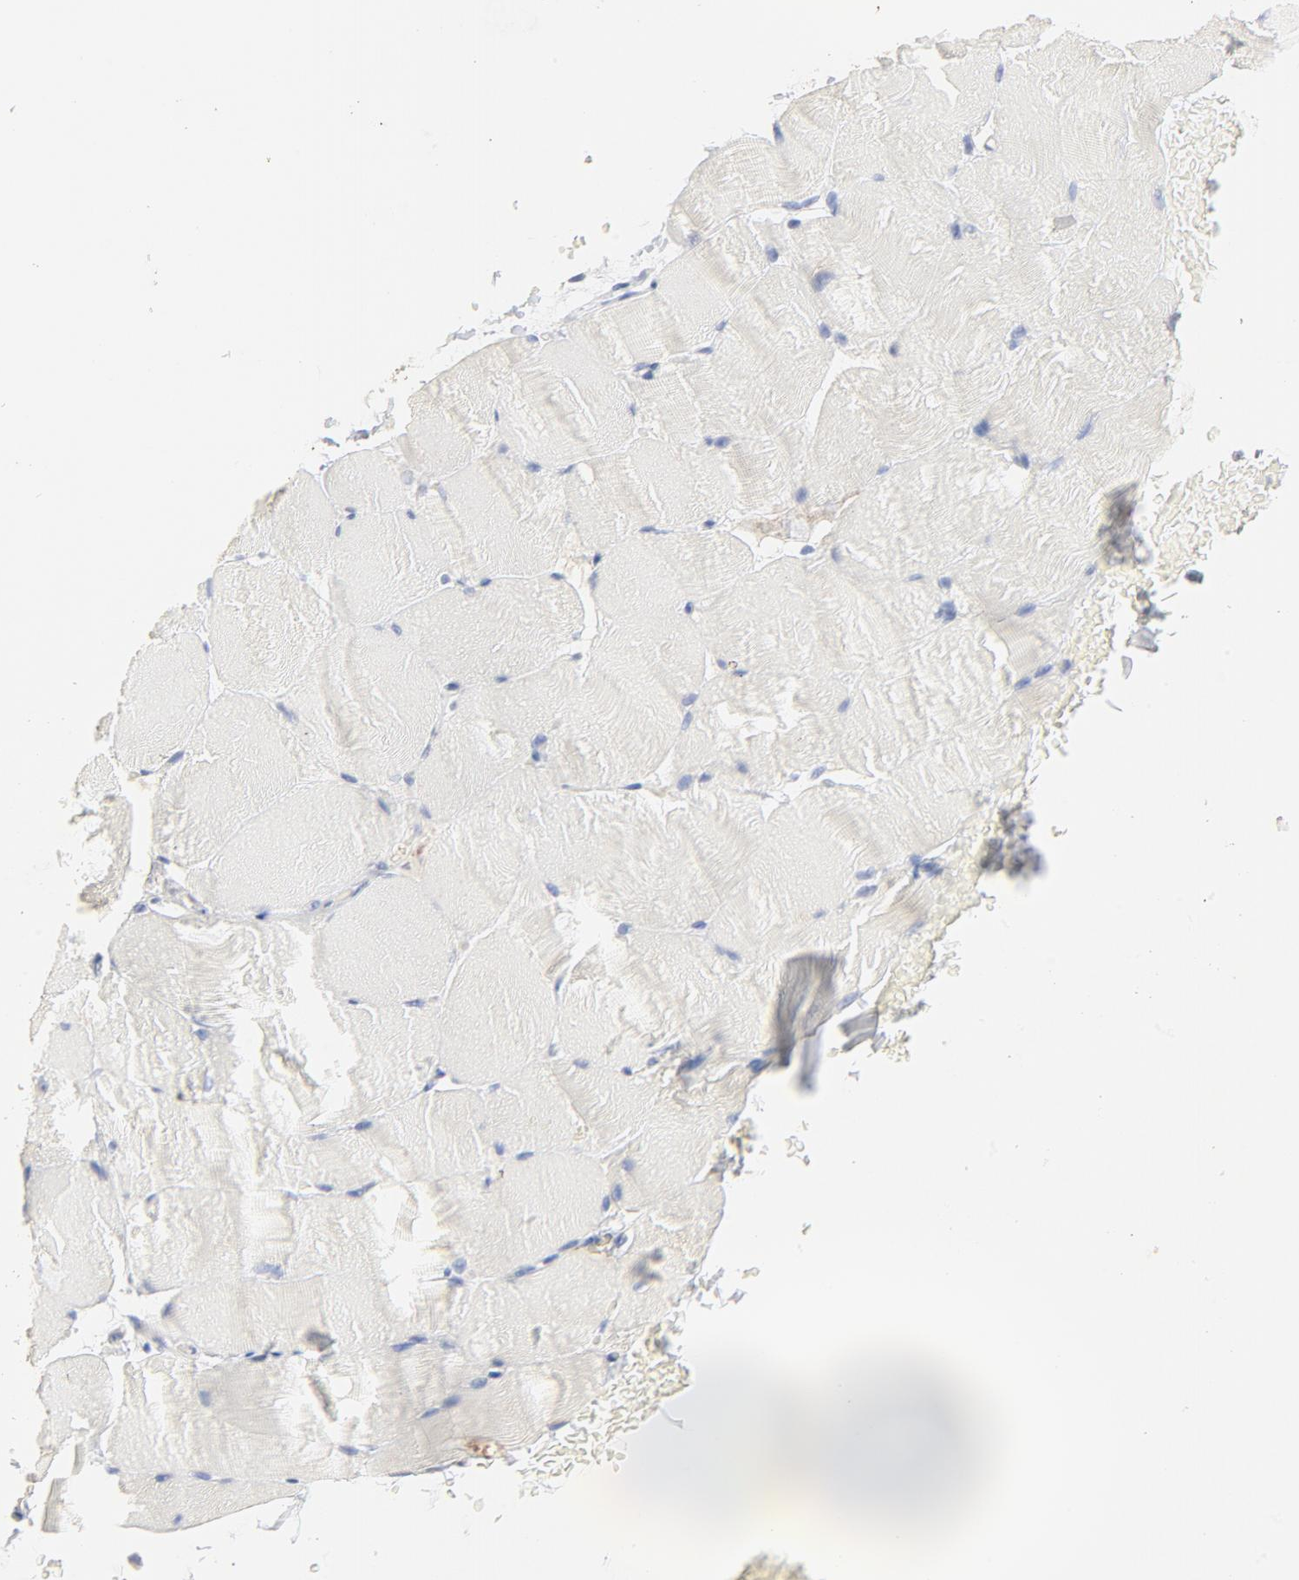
{"staining": {"intensity": "negative", "quantity": "none", "location": "none"}, "tissue": "skeletal muscle", "cell_type": "Myocytes", "image_type": "normal", "snomed": [{"axis": "morphology", "description": "Normal tissue, NOS"}, {"axis": "topography", "description": "Skeletal muscle"}], "caption": "Skeletal muscle was stained to show a protein in brown. There is no significant expression in myocytes.", "gene": "FCGBP", "patient": {"sex": "female", "age": 37}}